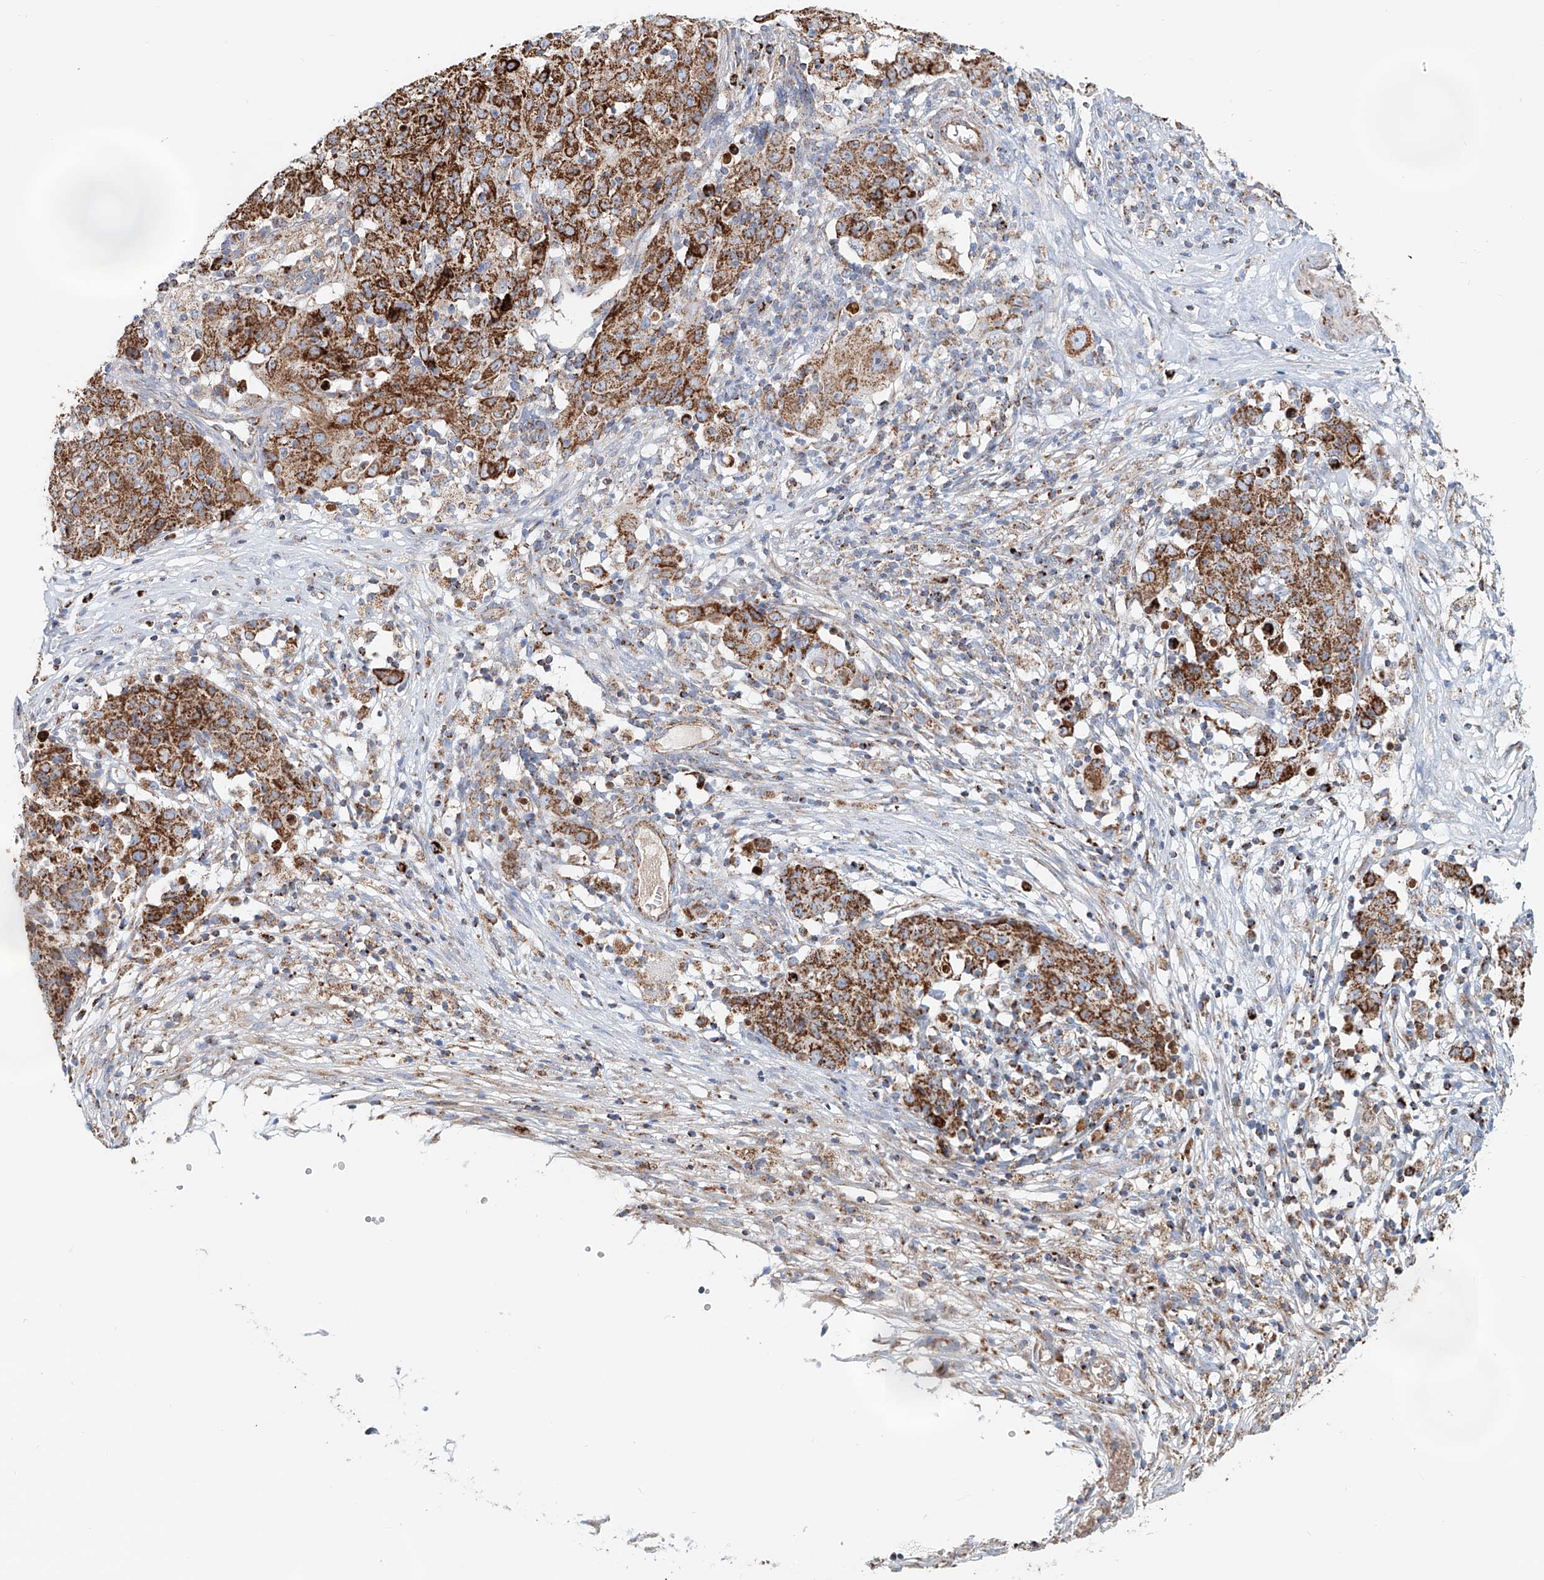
{"staining": {"intensity": "strong", "quantity": ">75%", "location": "cytoplasmic/membranous"}, "tissue": "ovarian cancer", "cell_type": "Tumor cells", "image_type": "cancer", "snomed": [{"axis": "morphology", "description": "Carcinoma, endometroid"}, {"axis": "topography", "description": "Ovary"}], "caption": "The image reveals a brown stain indicating the presence of a protein in the cytoplasmic/membranous of tumor cells in ovarian cancer (endometroid carcinoma). (Stains: DAB in brown, nuclei in blue, Microscopy: brightfield microscopy at high magnification).", "gene": "CARD10", "patient": {"sex": "female", "age": 42}}